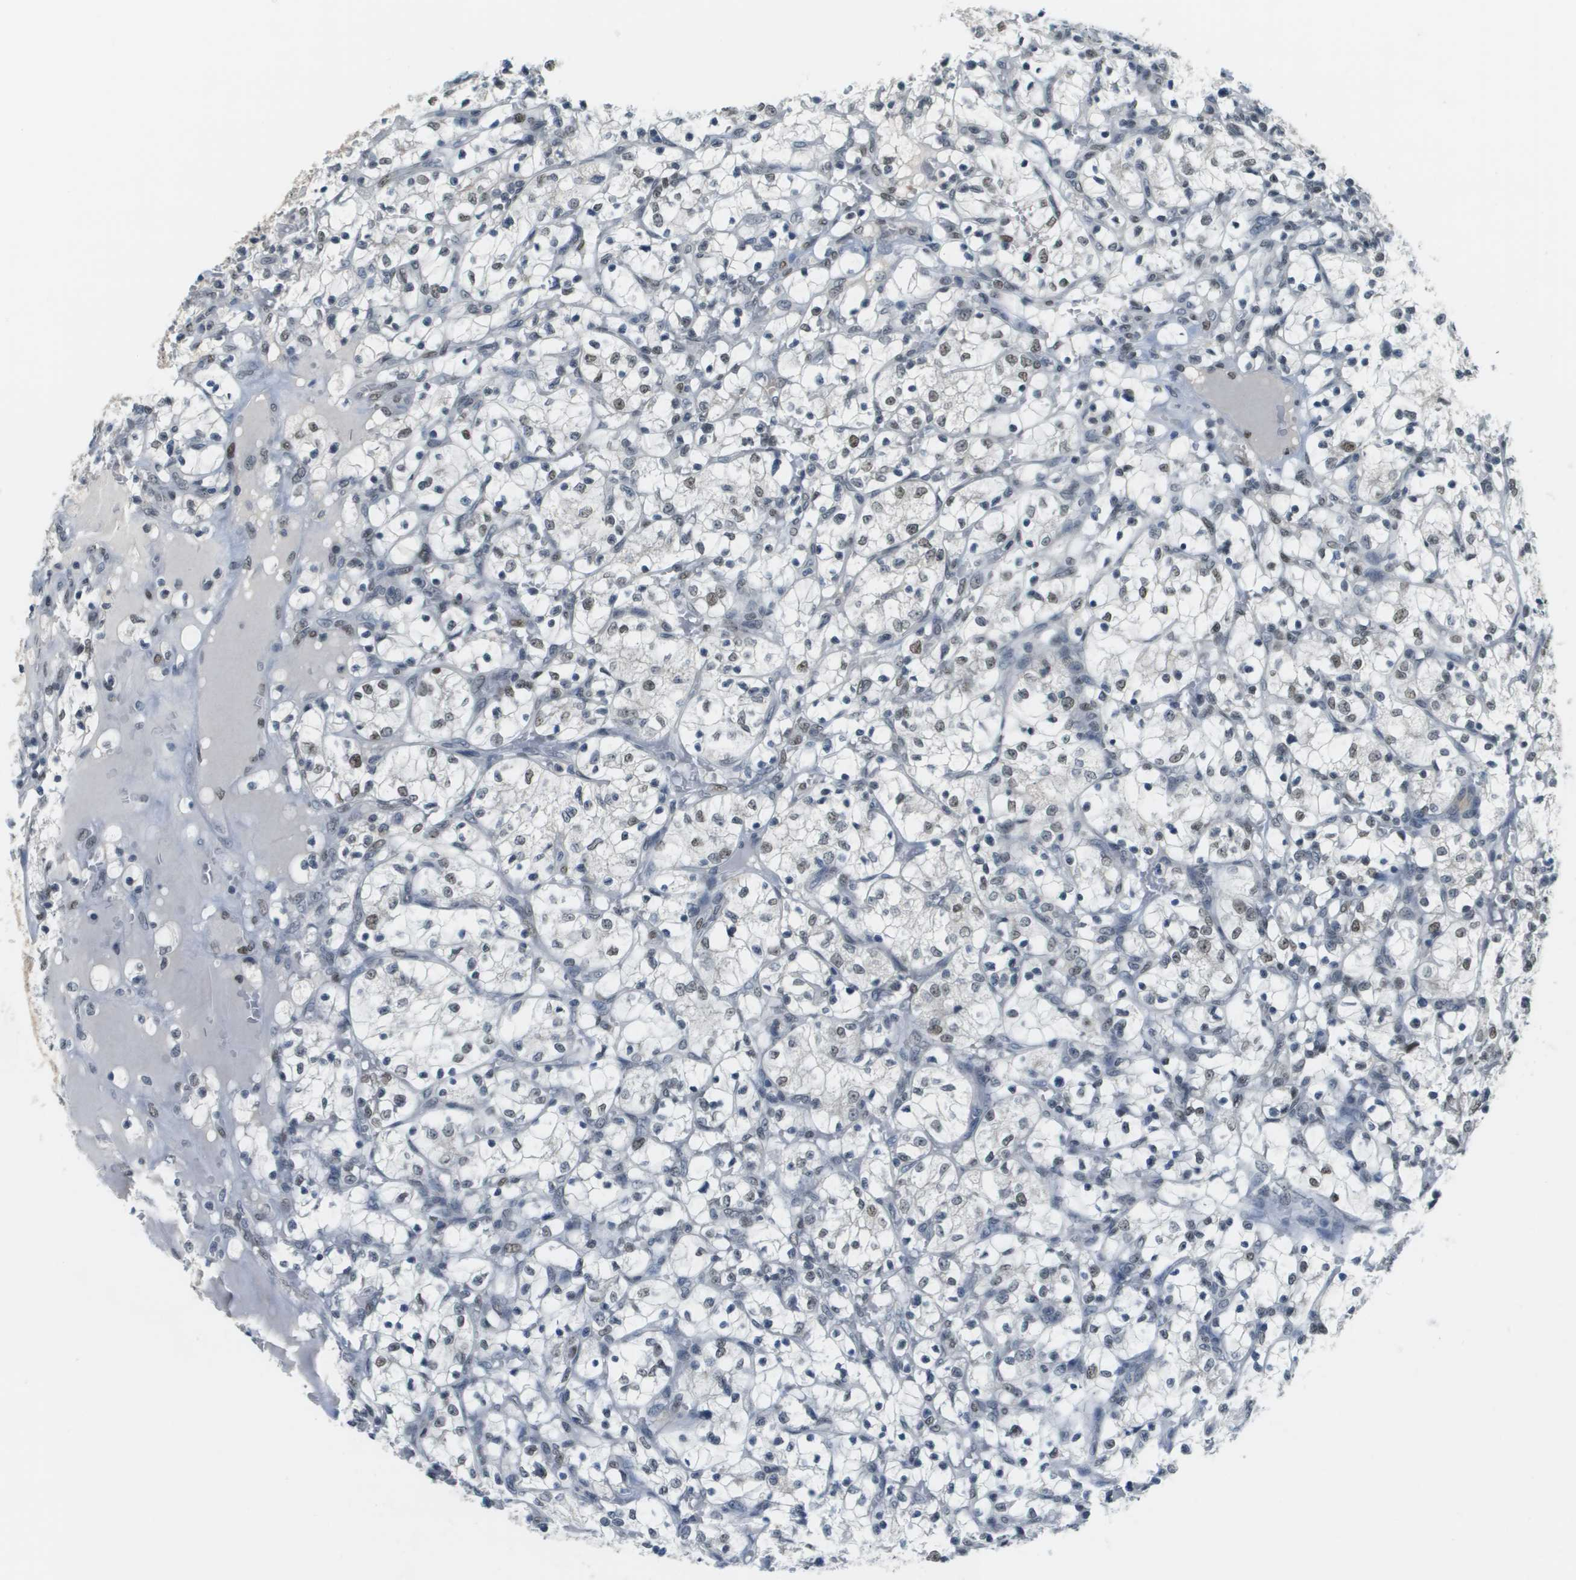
{"staining": {"intensity": "weak", "quantity": "25%-75%", "location": "nuclear"}, "tissue": "renal cancer", "cell_type": "Tumor cells", "image_type": "cancer", "snomed": [{"axis": "morphology", "description": "Adenocarcinoma, NOS"}, {"axis": "topography", "description": "Kidney"}], "caption": "An image showing weak nuclear staining in approximately 25%-75% of tumor cells in renal adenocarcinoma, as visualized by brown immunohistochemical staining.", "gene": "CBX5", "patient": {"sex": "female", "age": 69}}